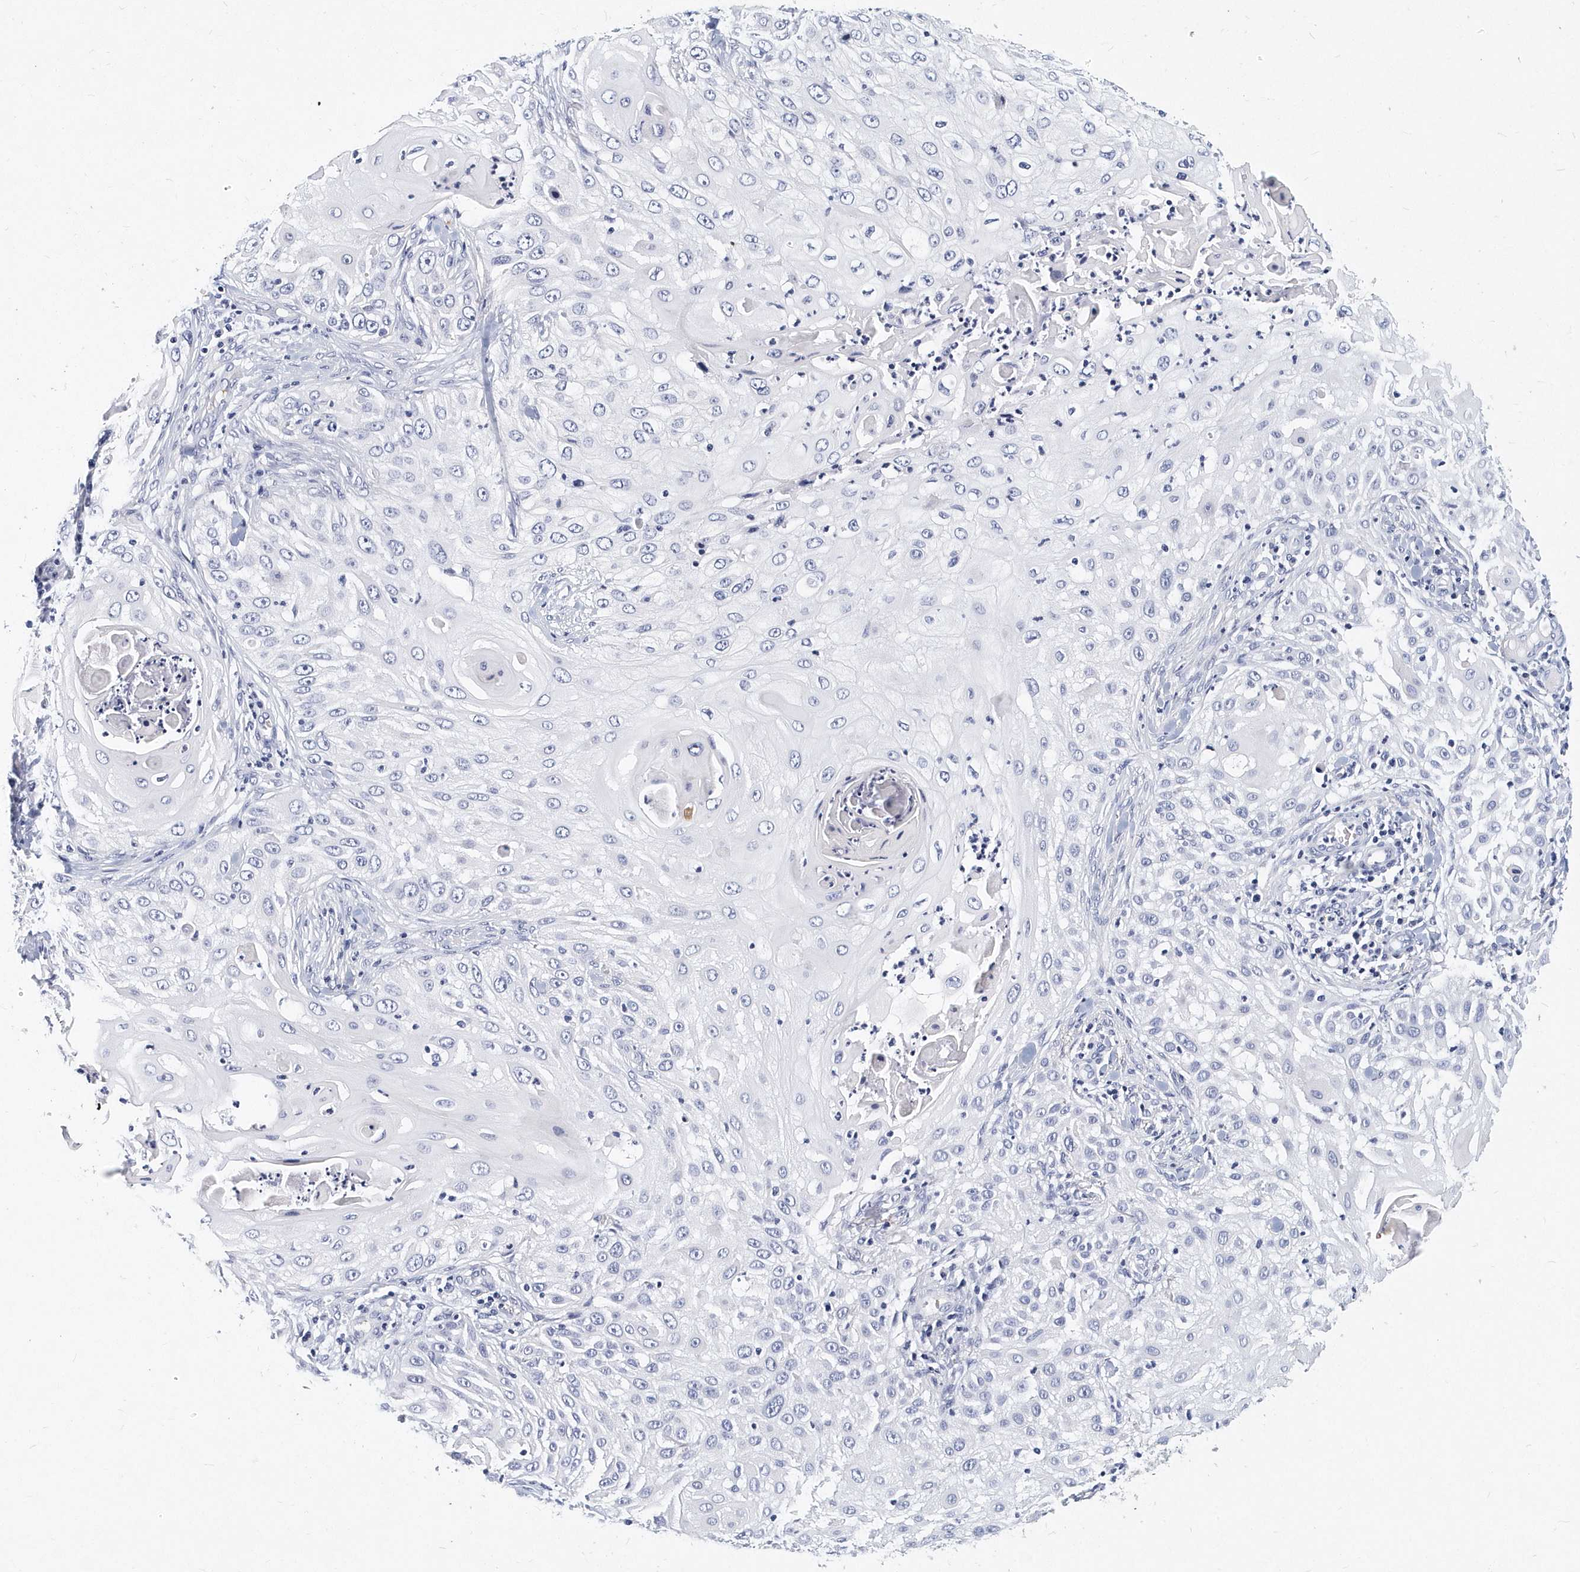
{"staining": {"intensity": "negative", "quantity": "none", "location": "none"}, "tissue": "skin cancer", "cell_type": "Tumor cells", "image_type": "cancer", "snomed": [{"axis": "morphology", "description": "Squamous cell carcinoma, NOS"}, {"axis": "topography", "description": "Skin"}], "caption": "High power microscopy micrograph of an immunohistochemistry photomicrograph of skin squamous cell carcinoma, revealing no significant expression in tumor cells. (DAB immunohistochemistry with hematoxylin counter stain).", "gene": "ITGA2B", "patient": {"sex": "female", "age": 44}}